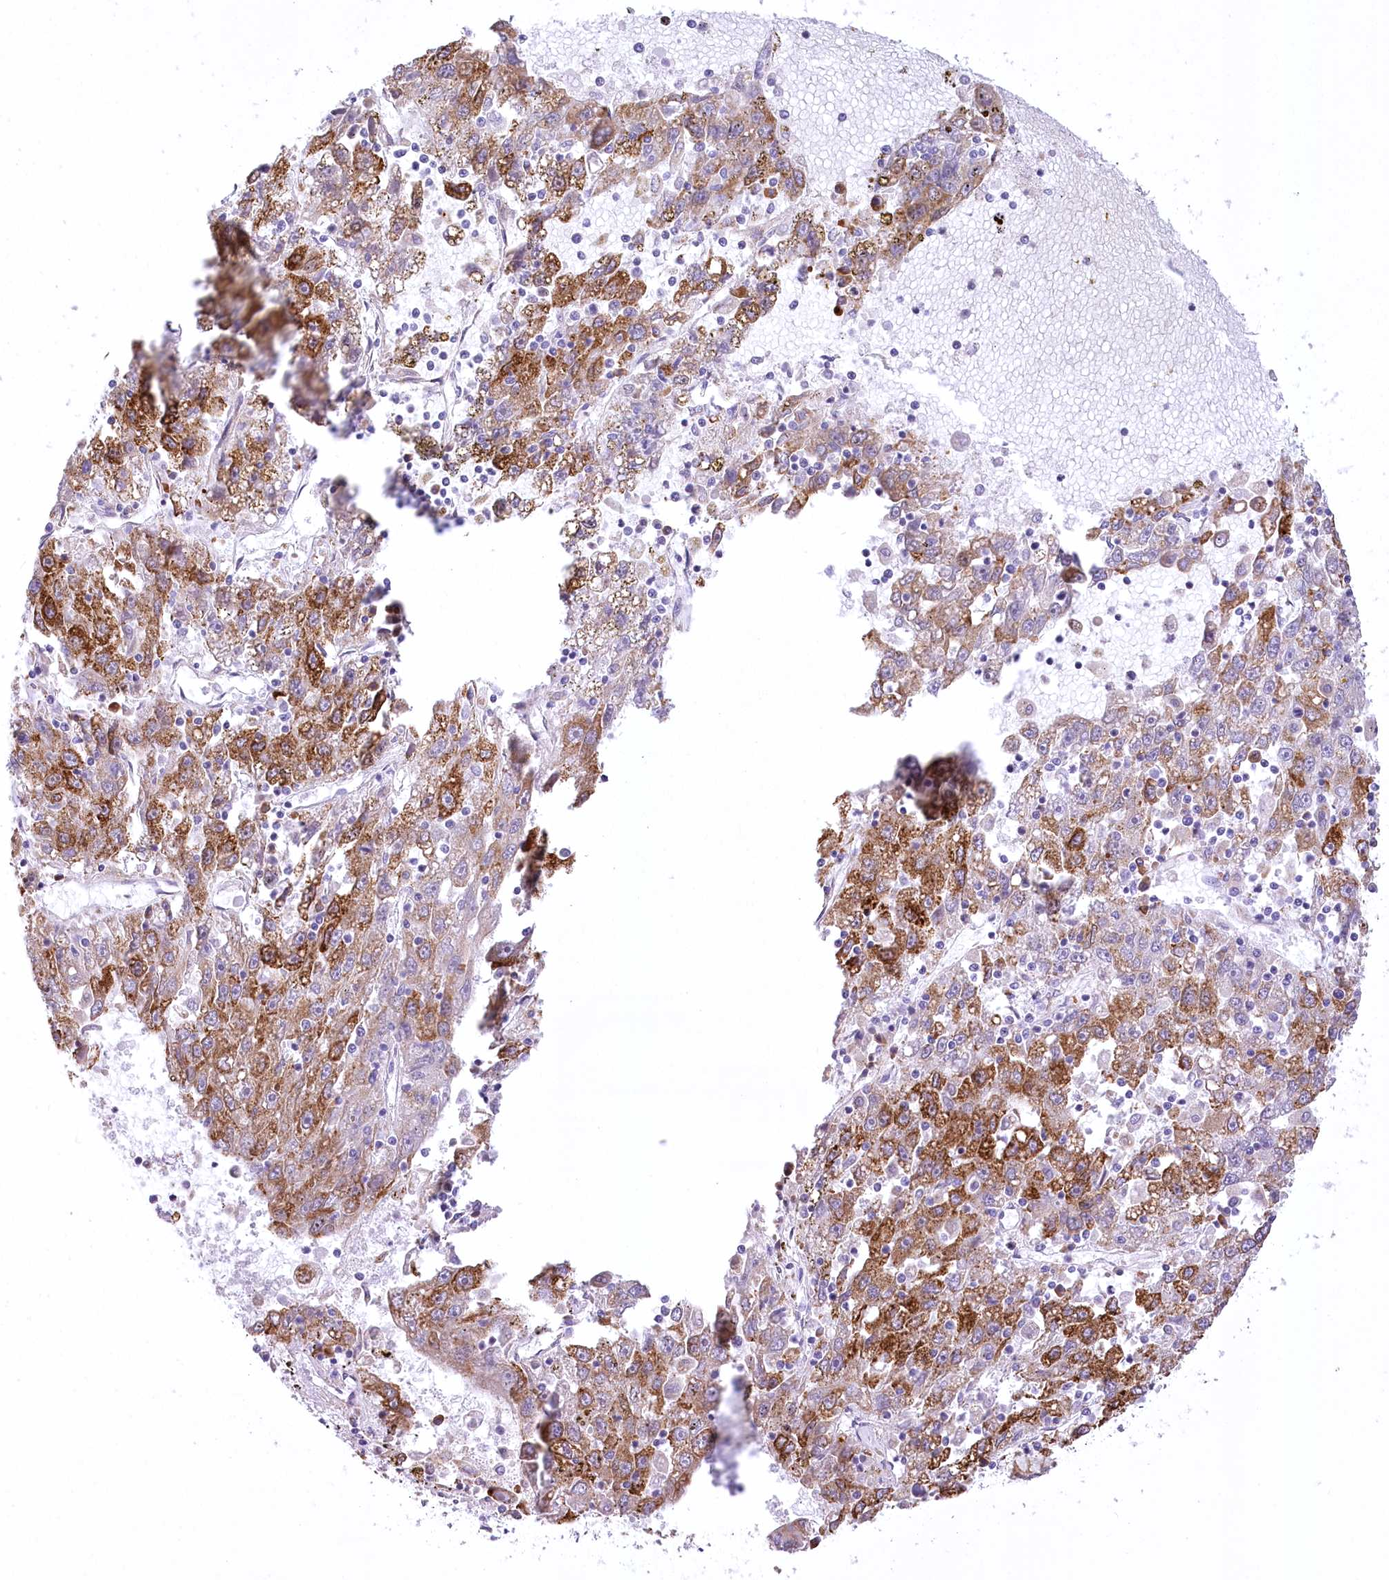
{"staining": {"intensity": "moderate", "quantity": "25%-75%", "location": "cytoplasmic/membranous"}, "tissue": "liver cancer", "cell_type": "Tumor cells", "image_type": "cancer", "snomed": [{"axis": "morphology", "description": "Carcinoma, Hepatocellular, NOS"}, {"axis": "topography", "description": "Liver"}], "caption": "Immunohistochemistry (IHC) image of neoplastic tissue: human hepatocellular carcinoma (liver) stained using immunohistochemistry shows medium levels of moderate protein expression localized specifically in the cytoplasmic/membranous of tumor cells, appearing as a cytoplasmic/membranous brown color.", "gene": "NCKAP5", "patient": {"sex": "male", "age": 49}}